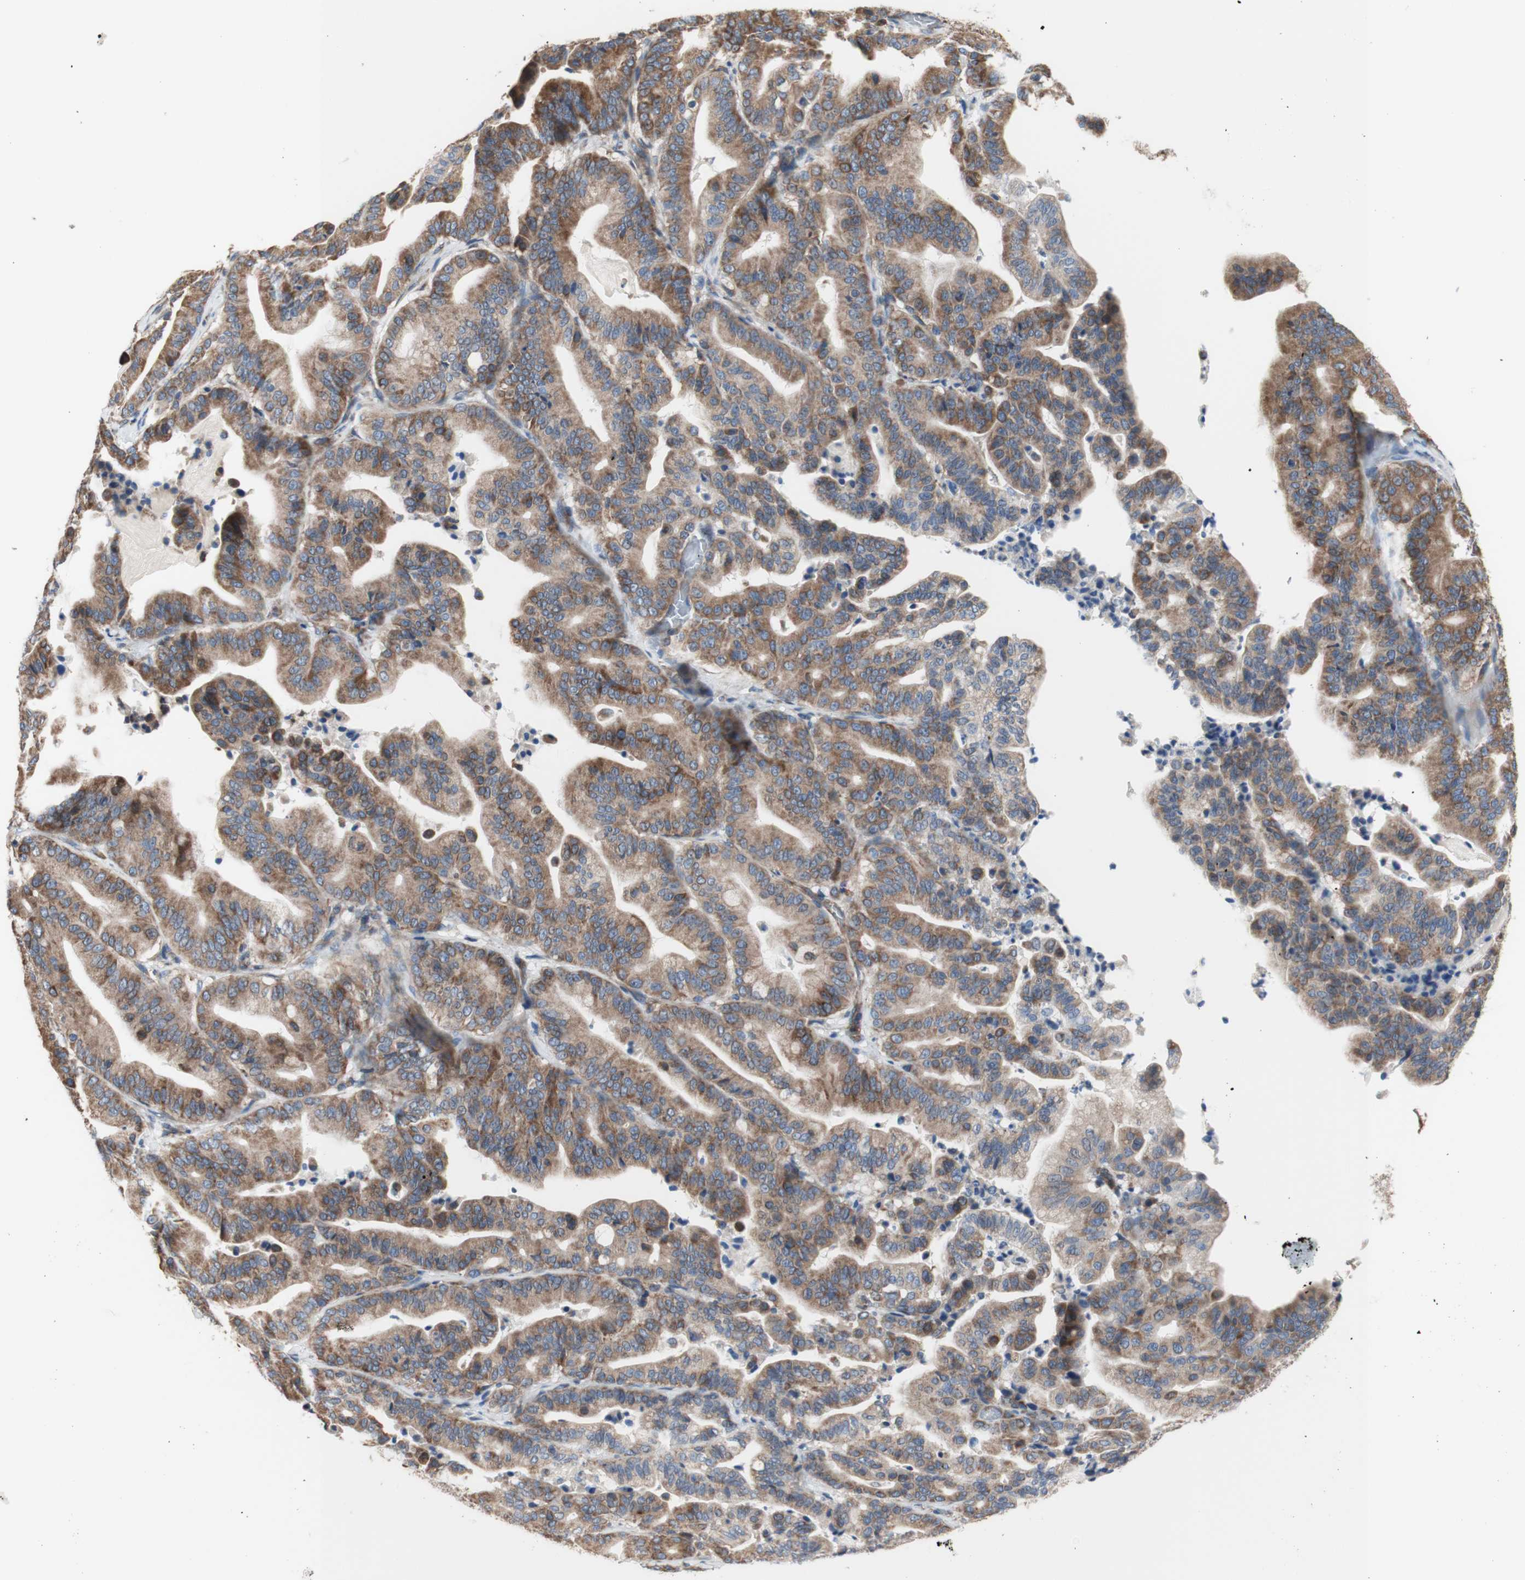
{"staining": {"intensity": "moderate", "quantity": ">75%", "location": "cytoplasmic/membranous"}, "tissue": "pancreatic cancer", "cell_type": "Tumor cells", "image_type": "cancer", "snomed": [{"axis": "morphology", "description": "Adenocarcinoma, NOS"}, {"axis": "topography", "description": "Pancreas"}], "caption": "The image exhibits immunohistochemical staining of pancreatic adenocarcinoma. There is moderate cytoplasmic/membranous positivity is identified in about >75% of tumor cells.", "gene": "FMR1", "patient": {"sex": "male", "age": 63}}